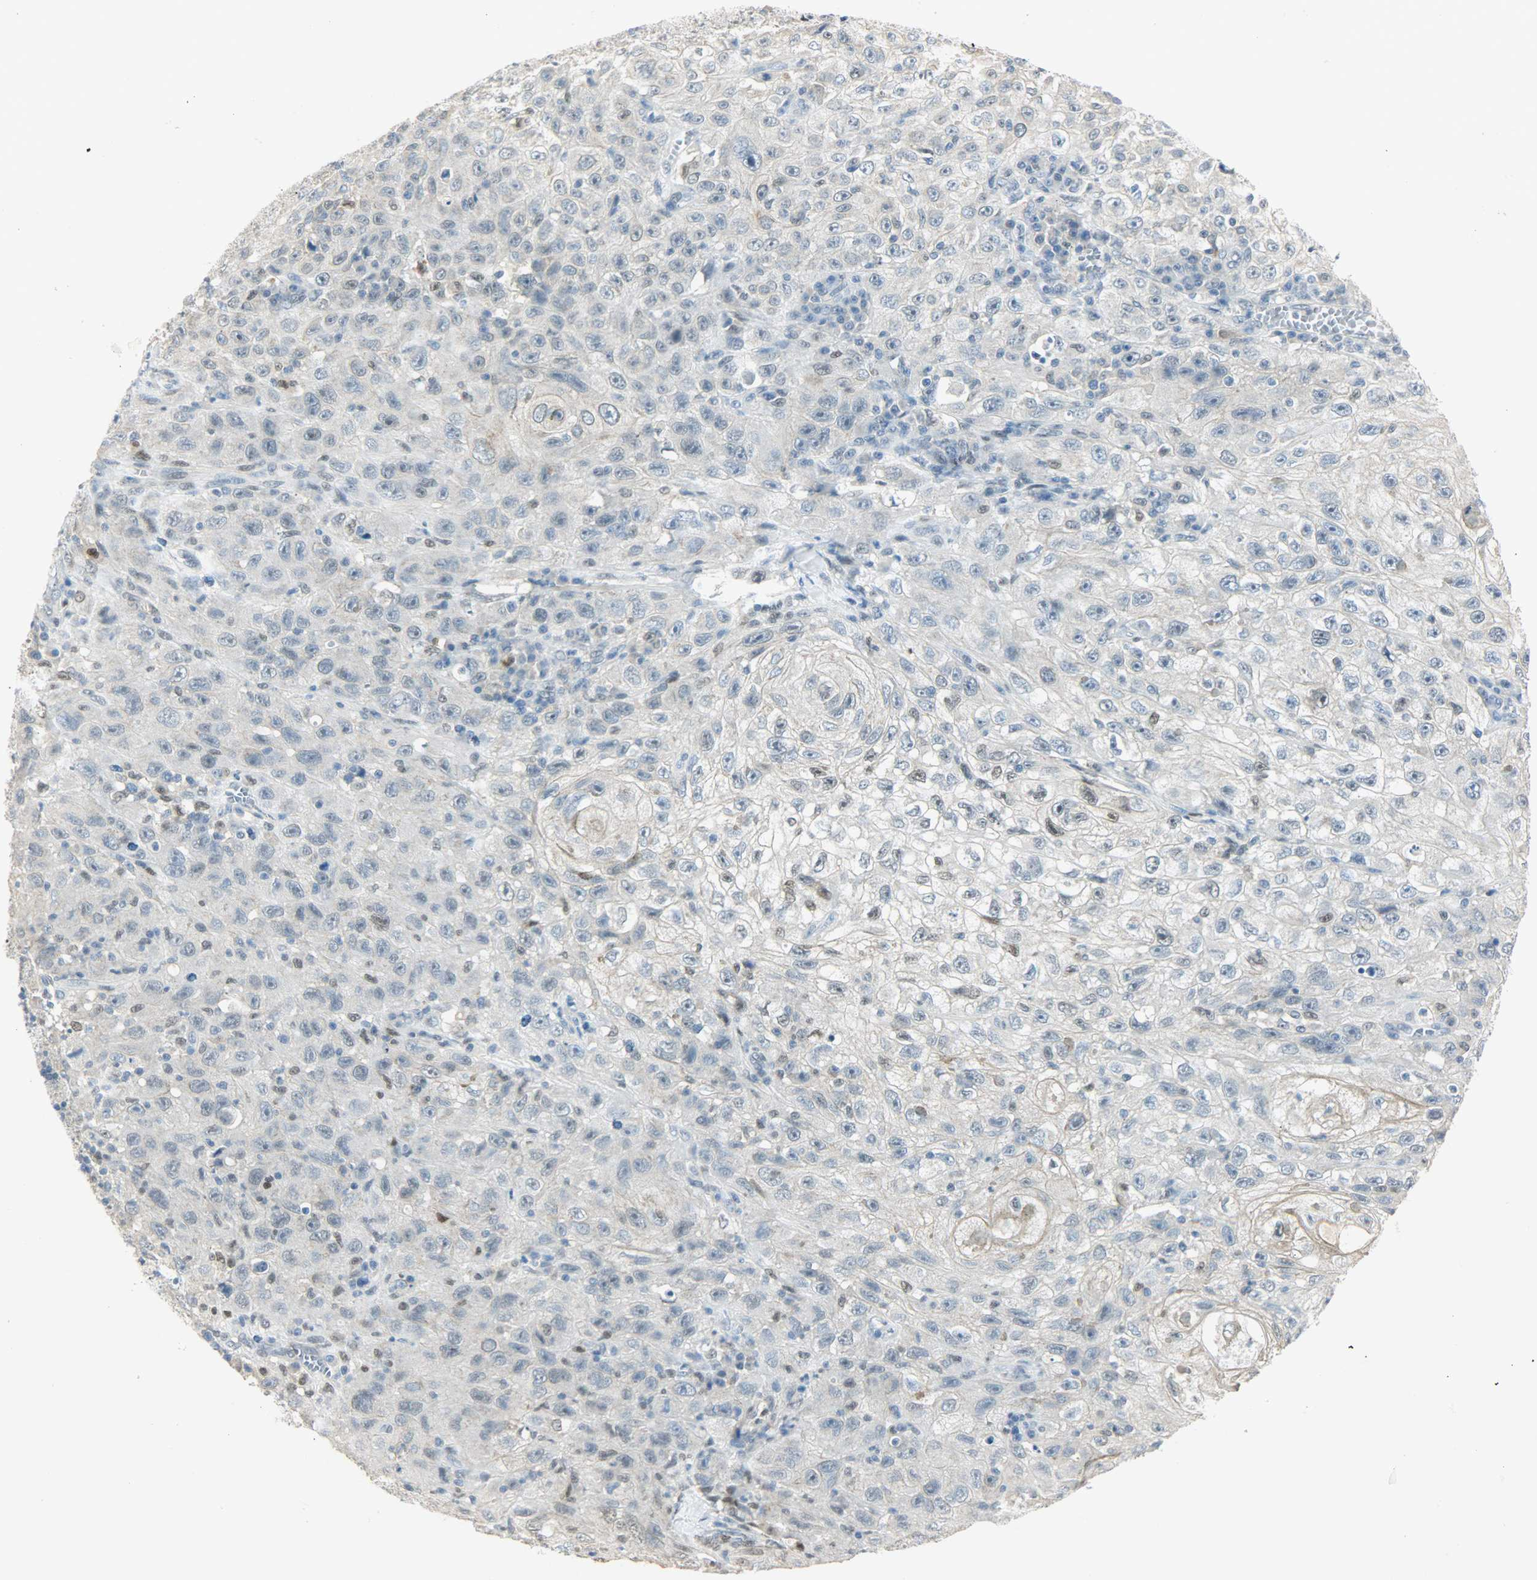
{"staining": {"intensity": "weak", "quantity": "<25%", "location": "cytoplasmic/membranous"}, "tissue": "skin cancer", "cell_type": "Tumor cells", "image_type": "cancer", "snomed": [{"axis": "morphology", "description": "Squamous cell carcinoma, NOS"}, {"axis": "topography", "description": "Skin"}], "caption": "Immunohistochemical staining of skin squamous cell carcinoma demonstrates no significant expression in tumor cells.", "gene": "PPARG", "patient": {"sex": "male", "age": 75}}